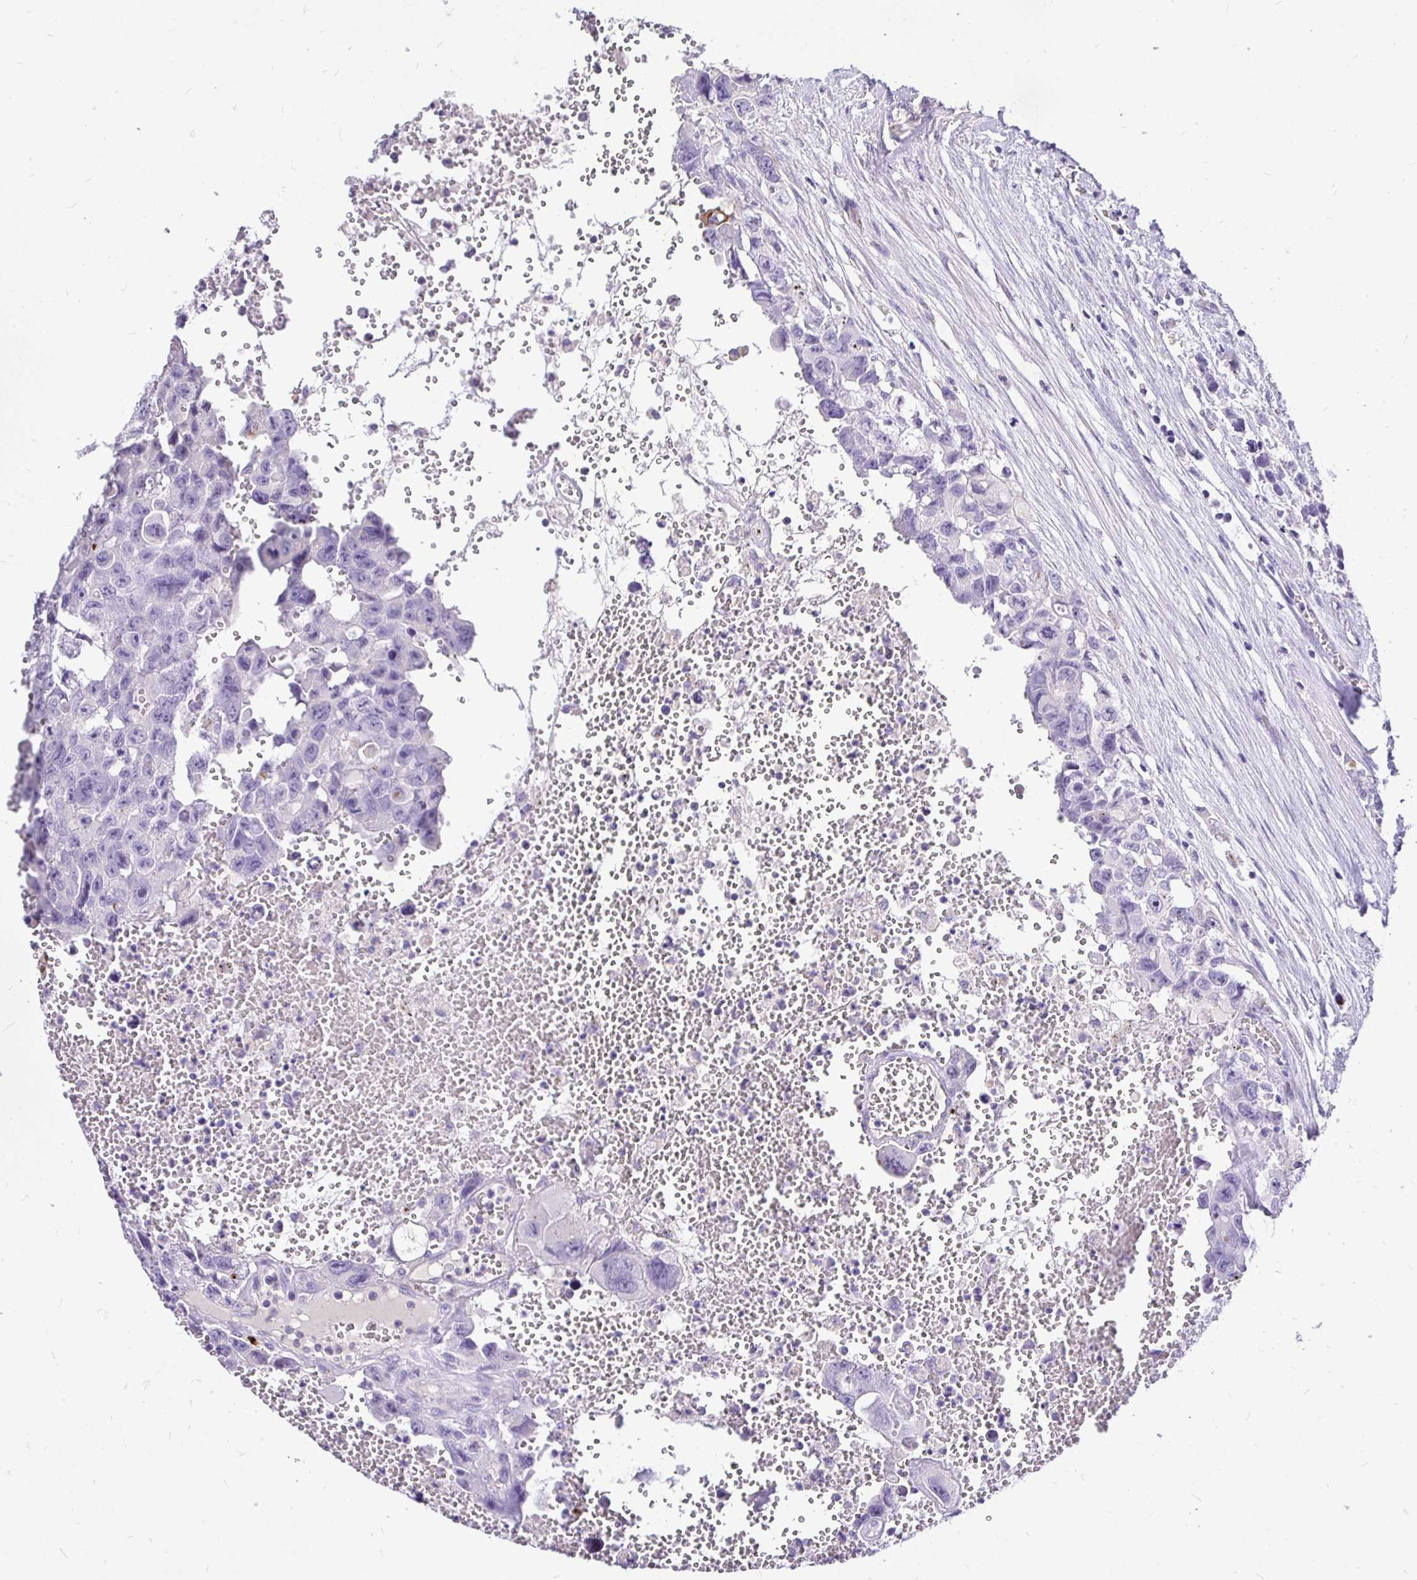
{"staining": {"intensity": "negative", "quantity": "none", "location": "none"}, "tissue": "testis cancer", "cell_type": "Tumor cells", "image_type": "cancer", "snomed": [{"axis": "morphology", "description": "Seminoma, NOS"}, {"axis": "topography", "description": "Testis"}], "caption": "Immunohistochemical staining of human testis seminoma shows no significant expression in tumor cells.", "gene": "TAF1D", "patient": {"sex": "male", "age": 26}}